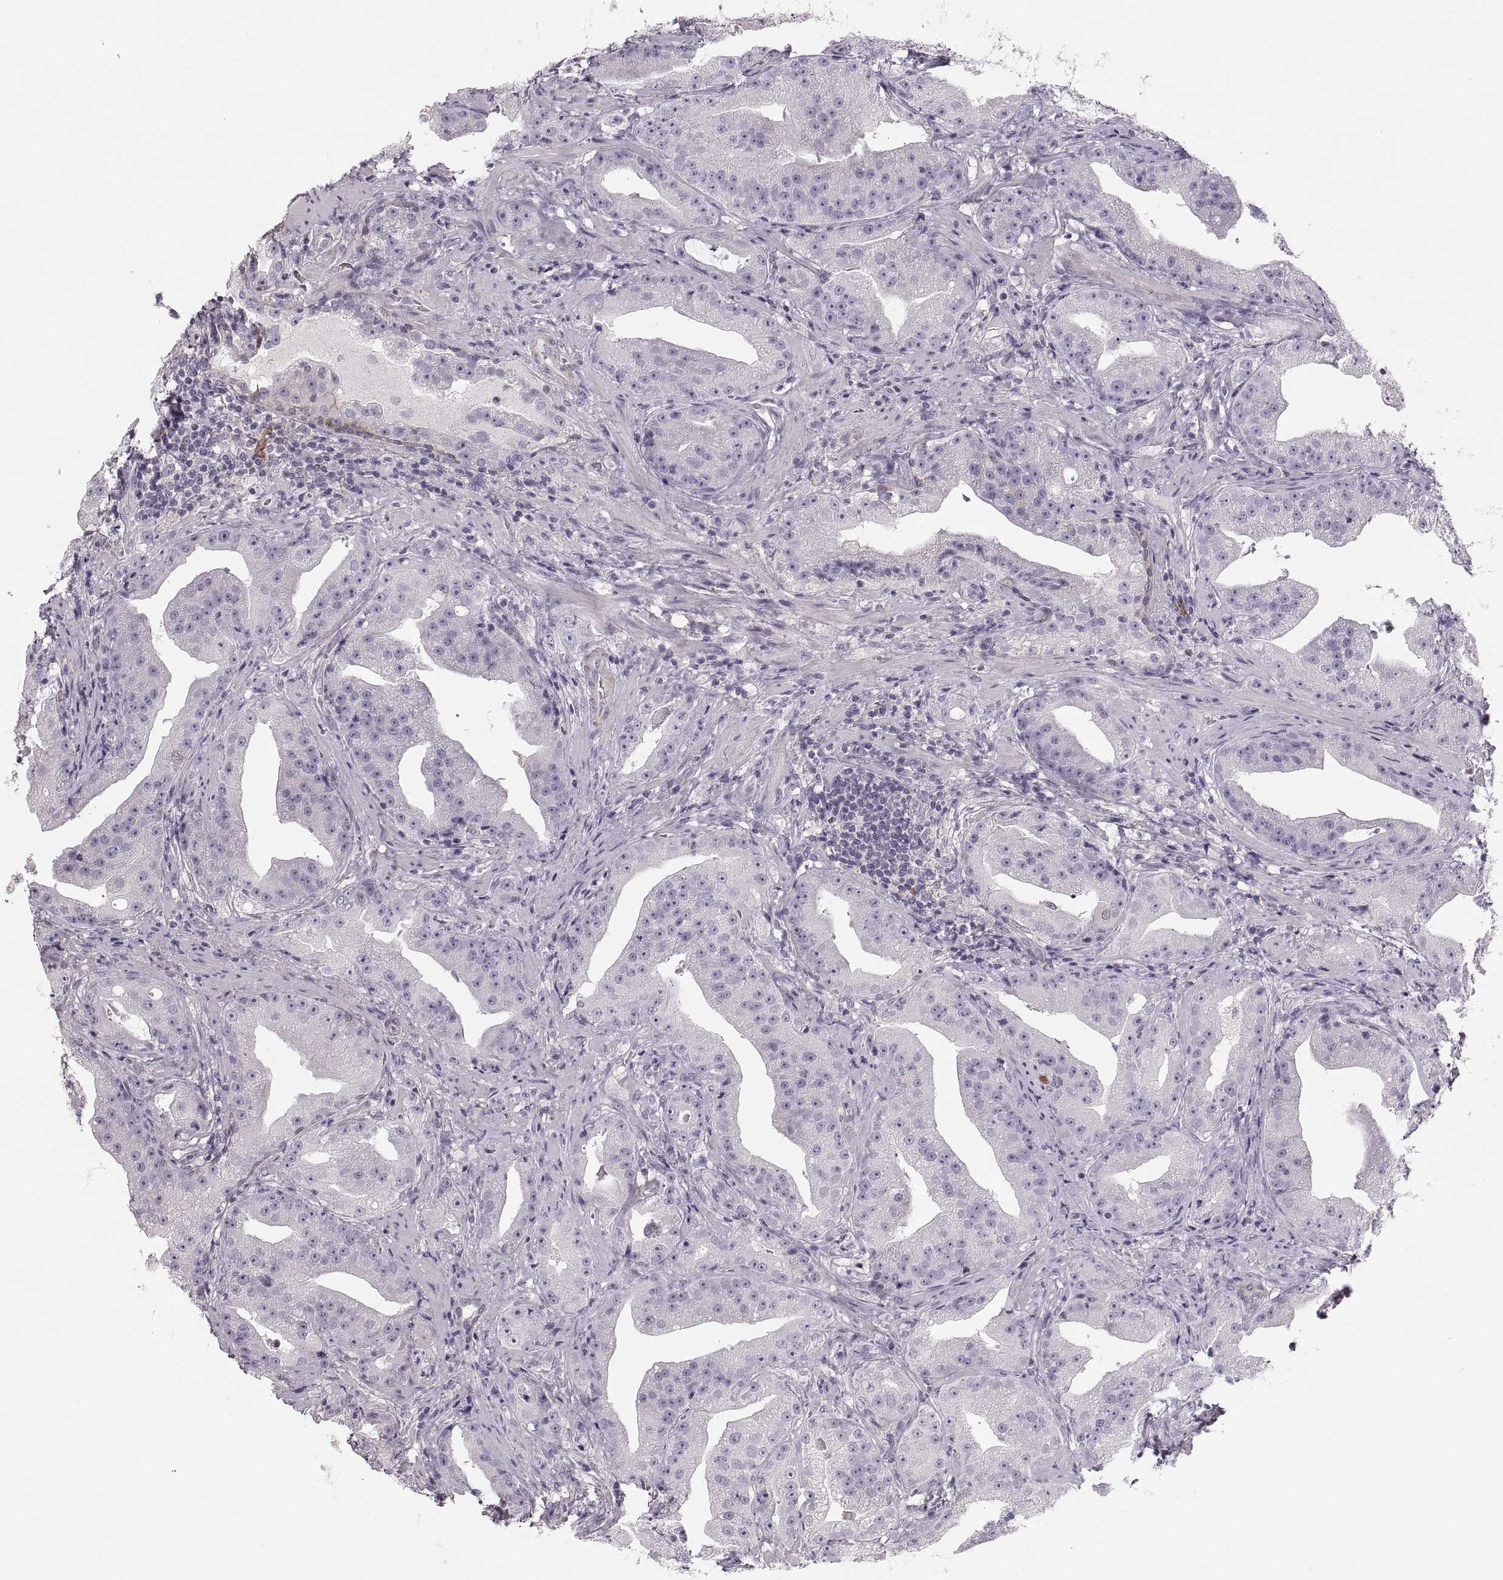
{"staining": {"intensity": "negative", "quantity": "none", "location": "none"}, "tissue": "prostate cancer", "cell_type": "Tumor cells", "image_type": "cancer", "snomed": [{"axis": "morphology", "description": "Adenocarcinoma, Low grade"}, {"axis": "topography", "description": "Prostate"}], "caption": "Tumor cells are negative for brown protein staining in adenocarcinoma (low-grade) (prostate). The staining was performed using DAB (3,3'-diaminobenzidine) to visualize the protein expression in brown, while the nuclei were stained in blue with hematoxylin (Magnification: 20x).", "gene": "RUNDC3A", "patient": {"sex": "male", "age": 62}}